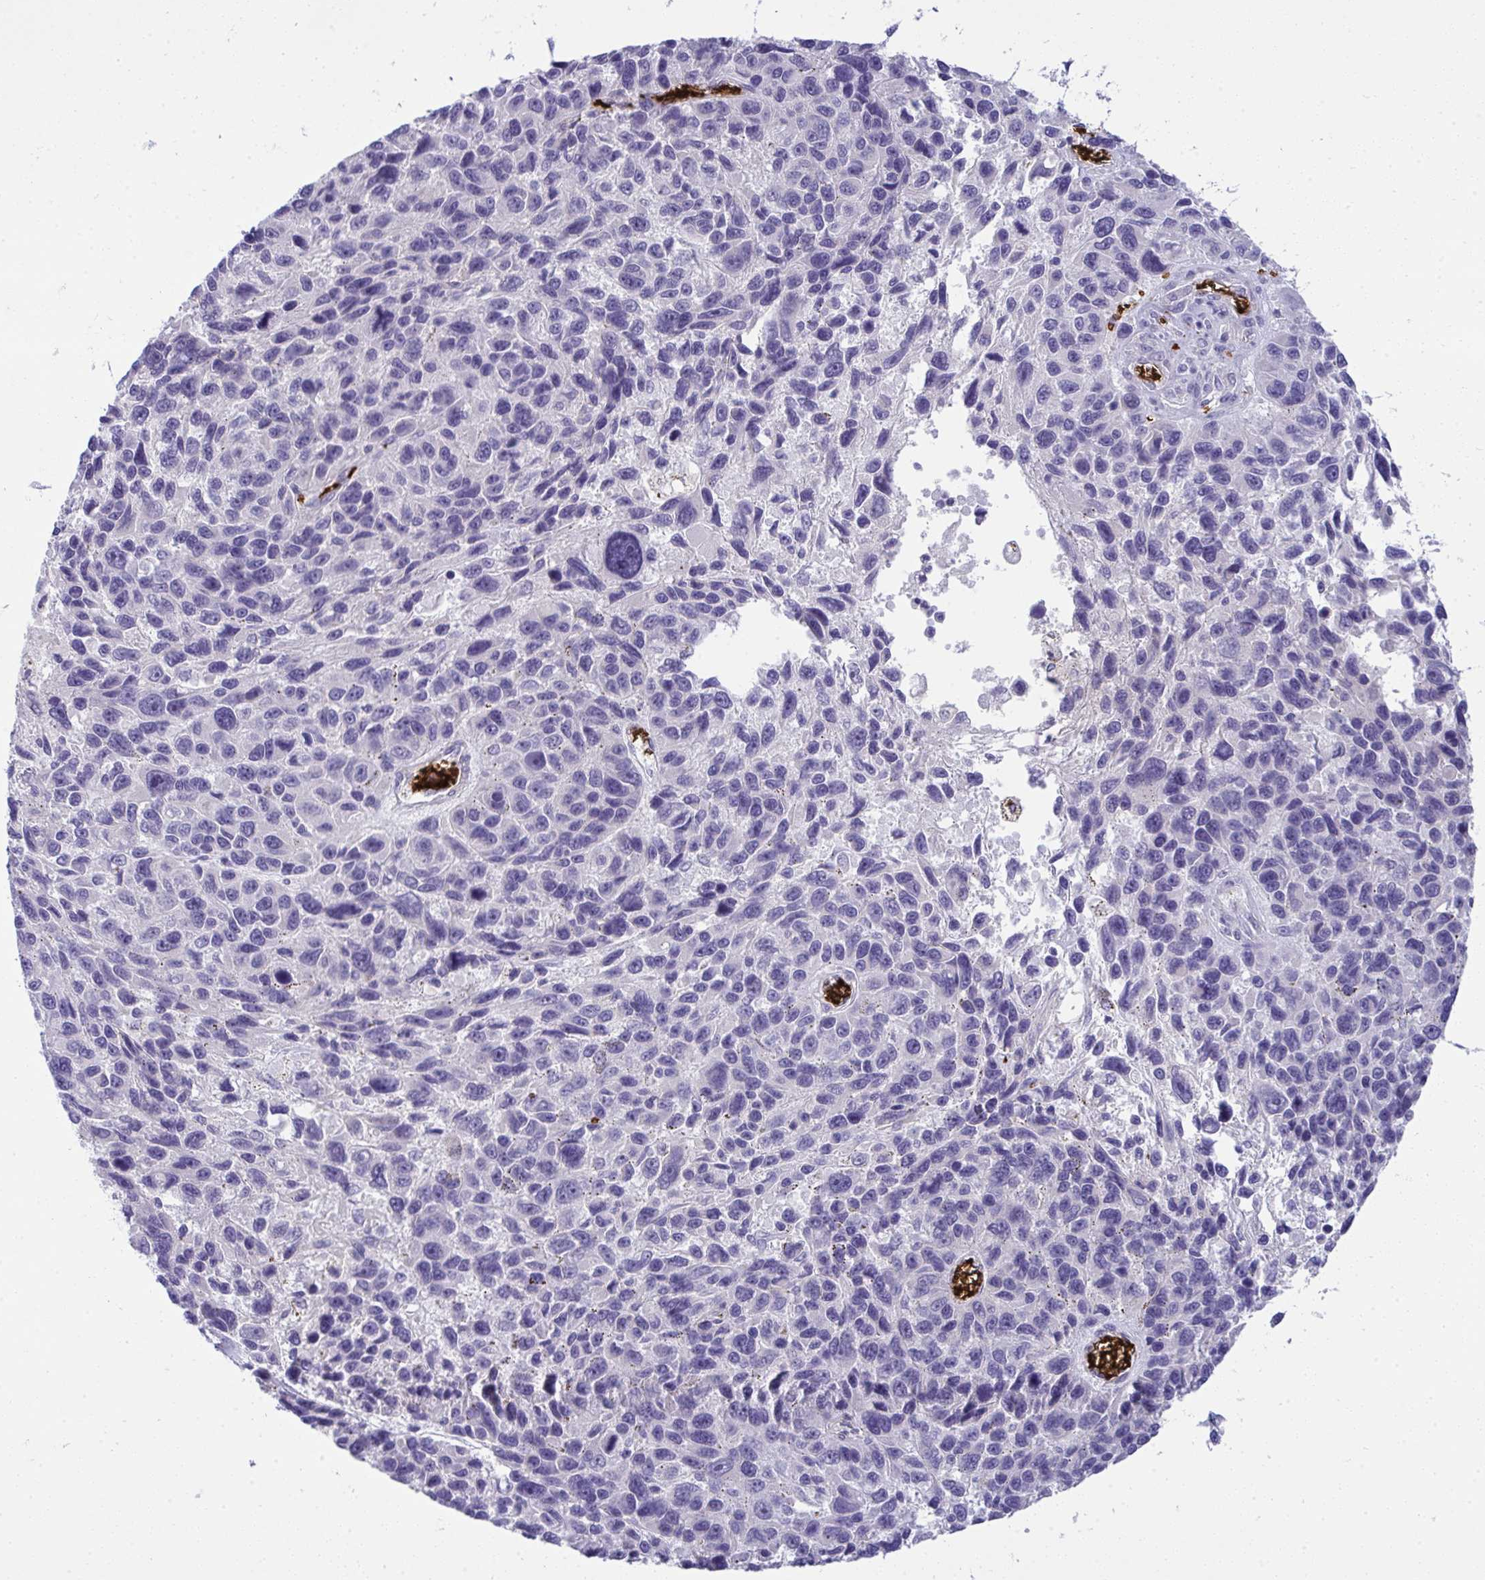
{"staining": {"intensity": "negative", "quantity": "none", "location": "none"}, "tissue": "melanoma", "cell_type": "Tumor cells", "image_type": "cancer", "snomed": [{"axis": "morphology", "description": "Malignant melanoma, NOS"}, {"axis": "topography", "description": "Skin"}], "caption": "DAB (3,3'-diaminobenzidine) immunohistochemical staining of human malignant melanoma reveals no significant expression in tumor cells.", "gene": "SPTB", "patient": {"sex": "male", "age": 53}}